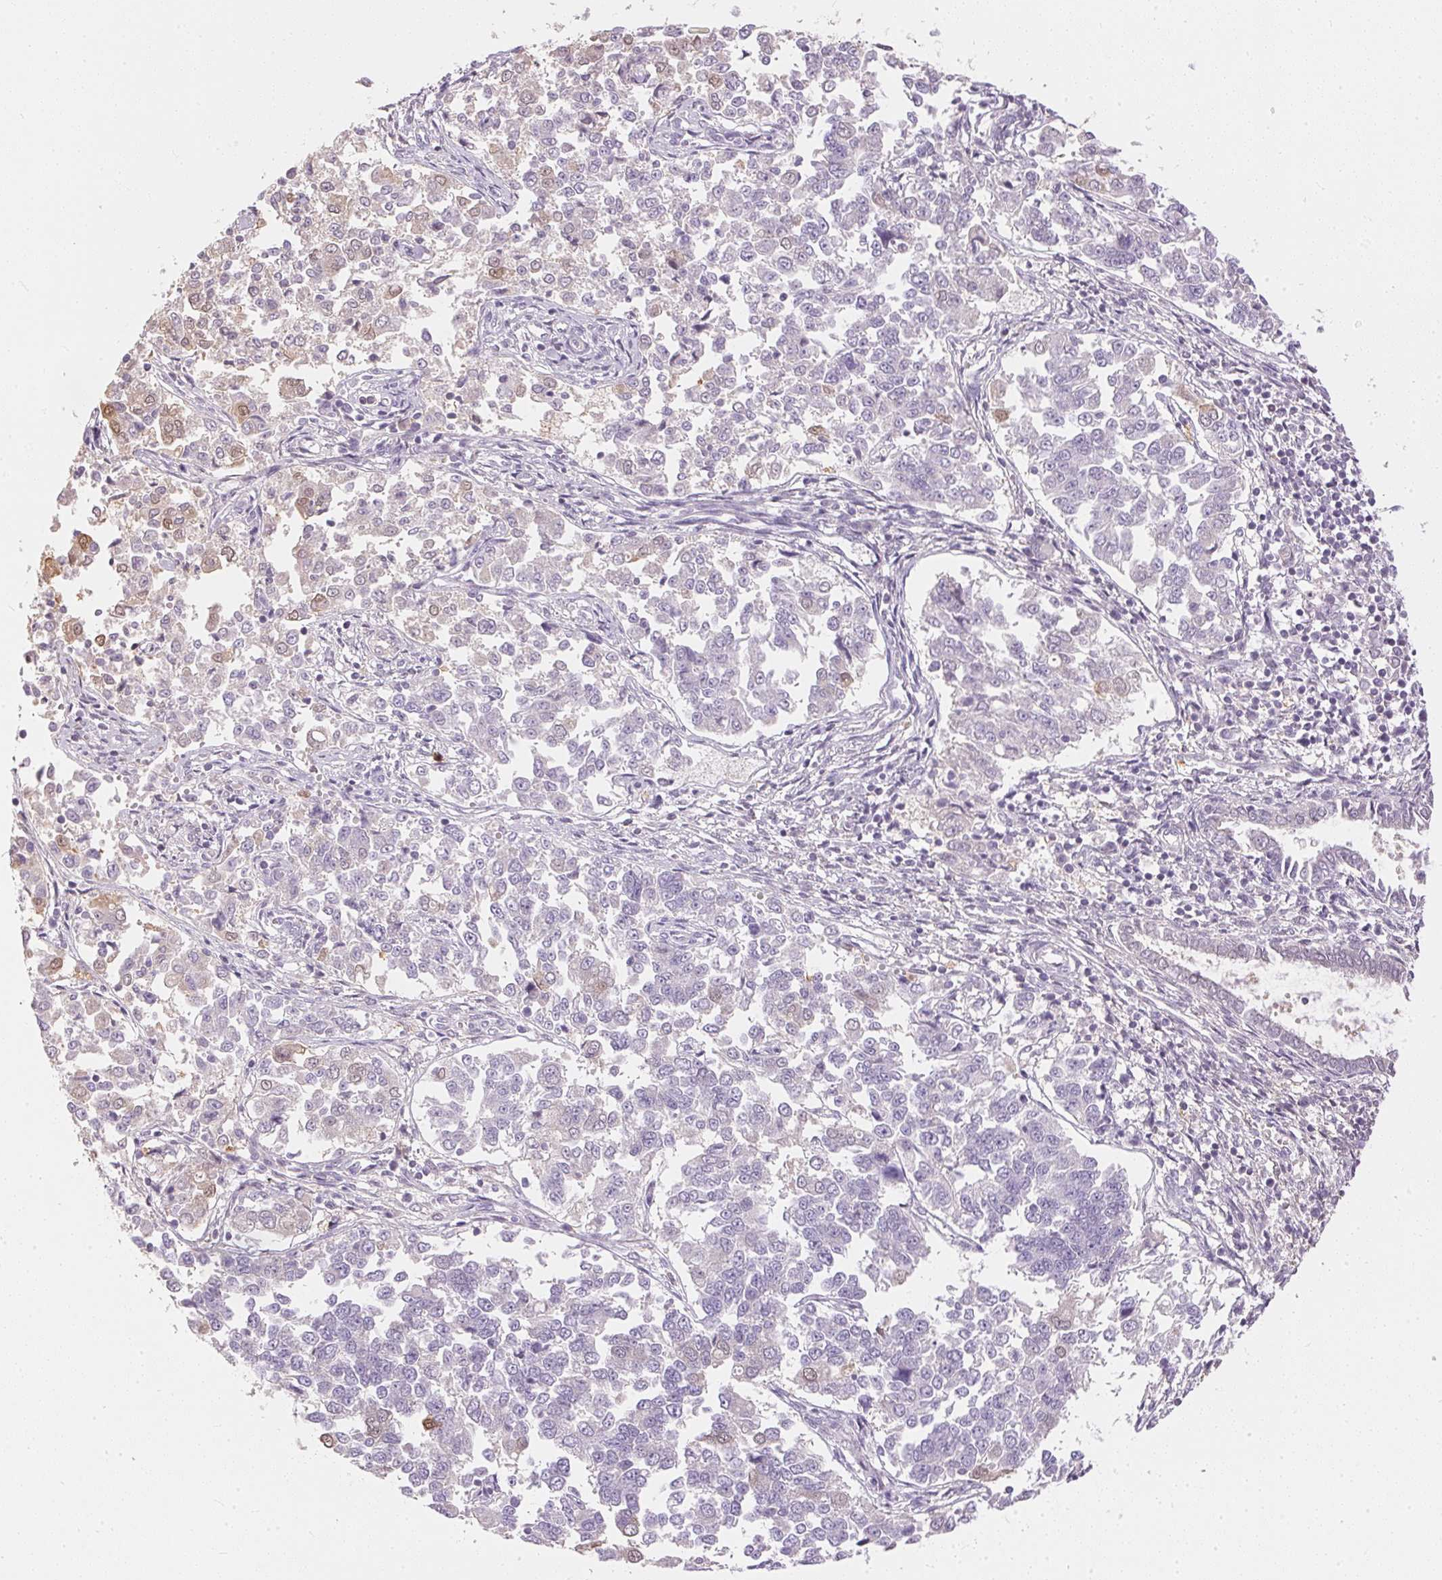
{"staining": {"intensity": "negative", "quantity": "none", "location": "none"}, "tissue": "endometrial cancer", "cell_type": "Tumor cells", "image_type": "cancer", "snomed": [{"axis": "morphology", "description": "Adenocarcinoma, NOS"}, {"axis": "topography", "description": "Endometrium"}], "caption": "This photomicrograph is of endometrial adenocarcinoma stained with immunohistochemistry to label a protein in brown with the nuclei are counter-stained blue. There is no staining in tumor cells.", "gene": "S100A3", "patient": {"sex": "female", "age": 43}}